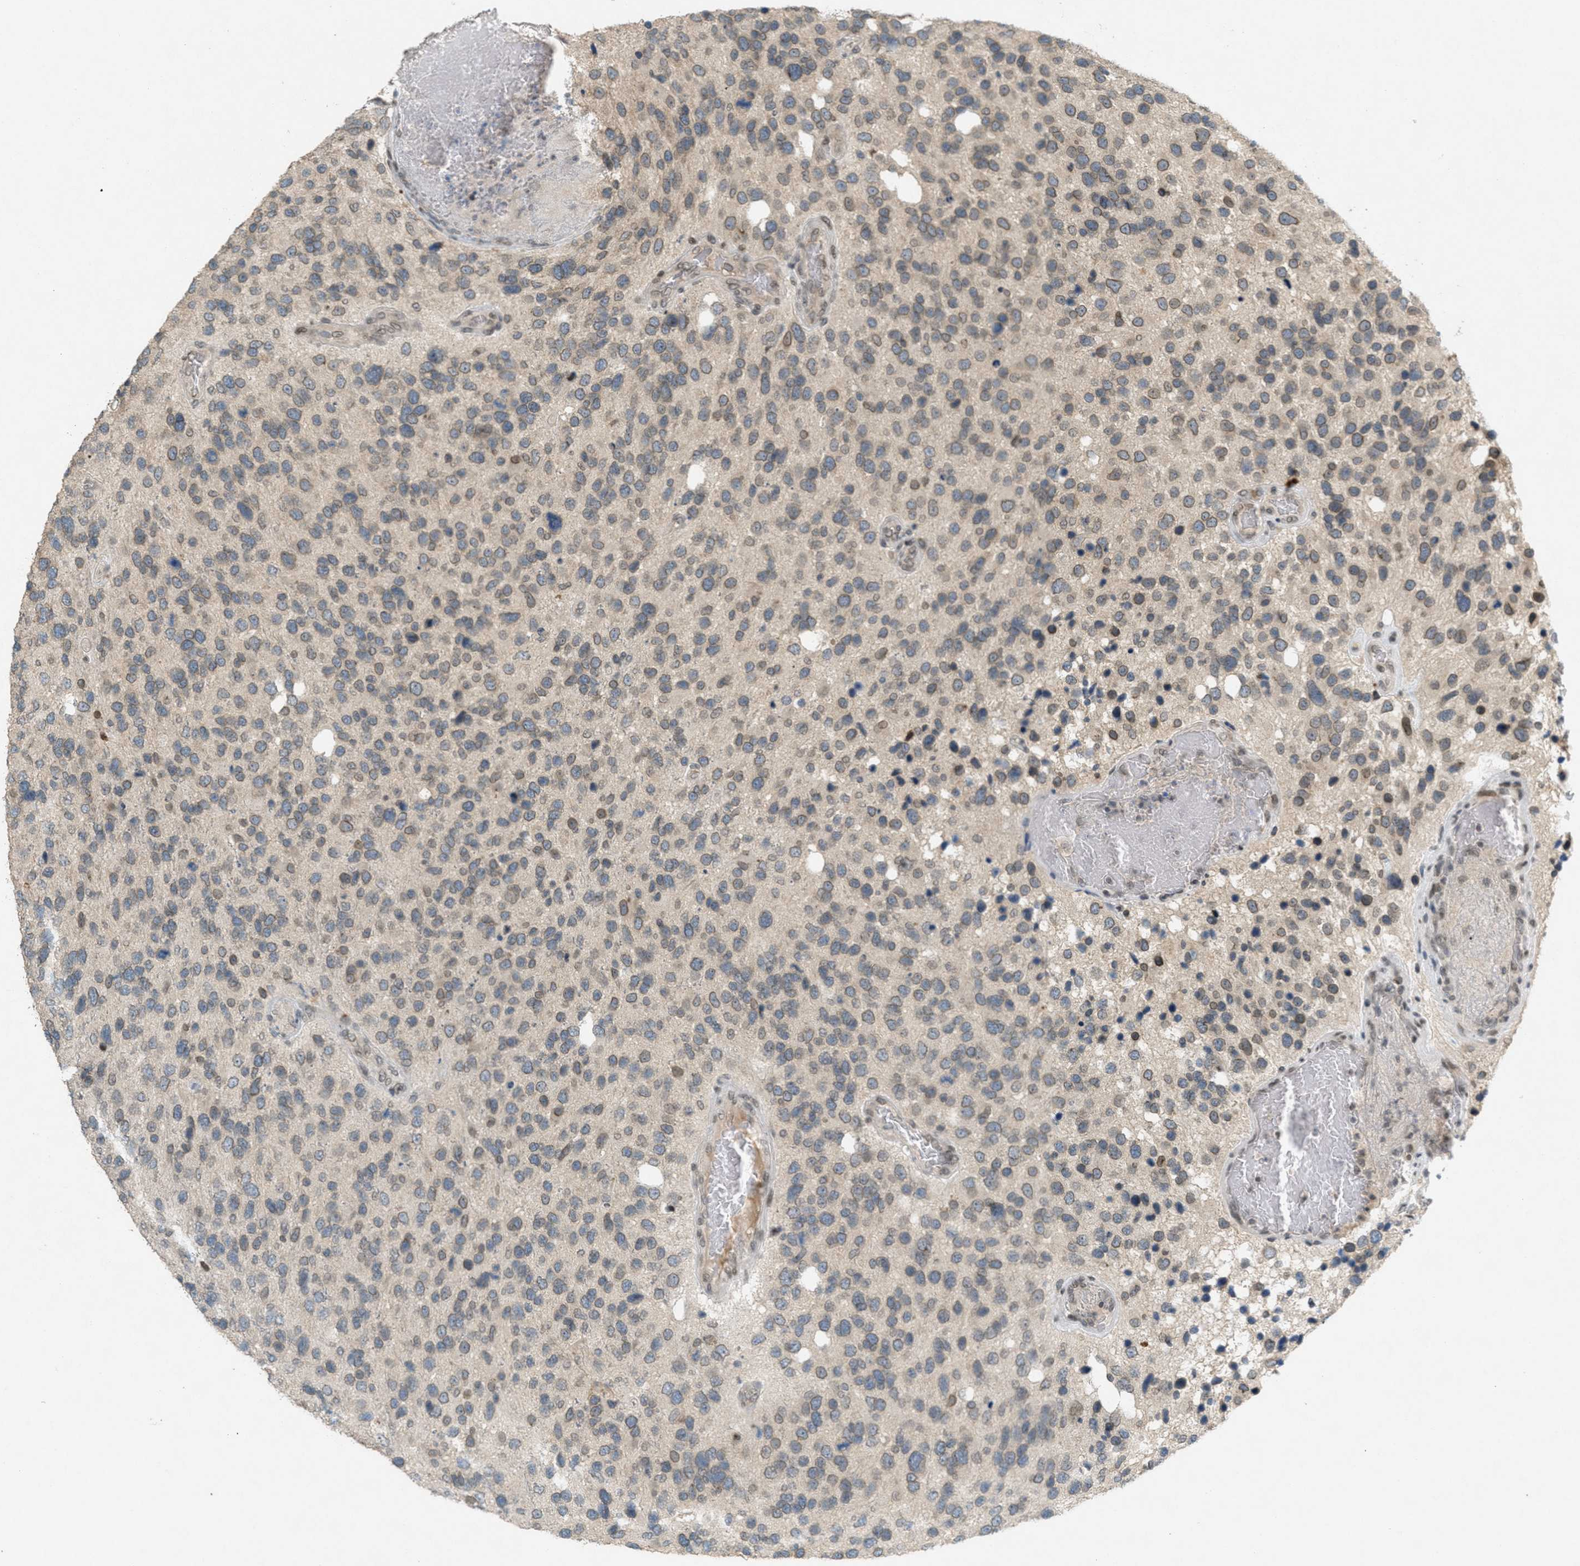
{"staining": {"intensity": "weak", "quantity": ">75%", "location": "cytoplasmic/membranous,nuclear"}, "tissue": "glioma", "cell_type": "Tumor cells", "image_type": "cancer", "snomed": [{"axis": "morphology", "description": "Glioma, malignant, High grade"}, {"axis": "topography", "description": "Brain"}], "caption": "A brown stain shows weak cytoplasmic/membranous and nuclear staining of a protein in glioma tumor cells.", "gene": "ABHD6", "patient": {"sex": "female", "age": 58}}